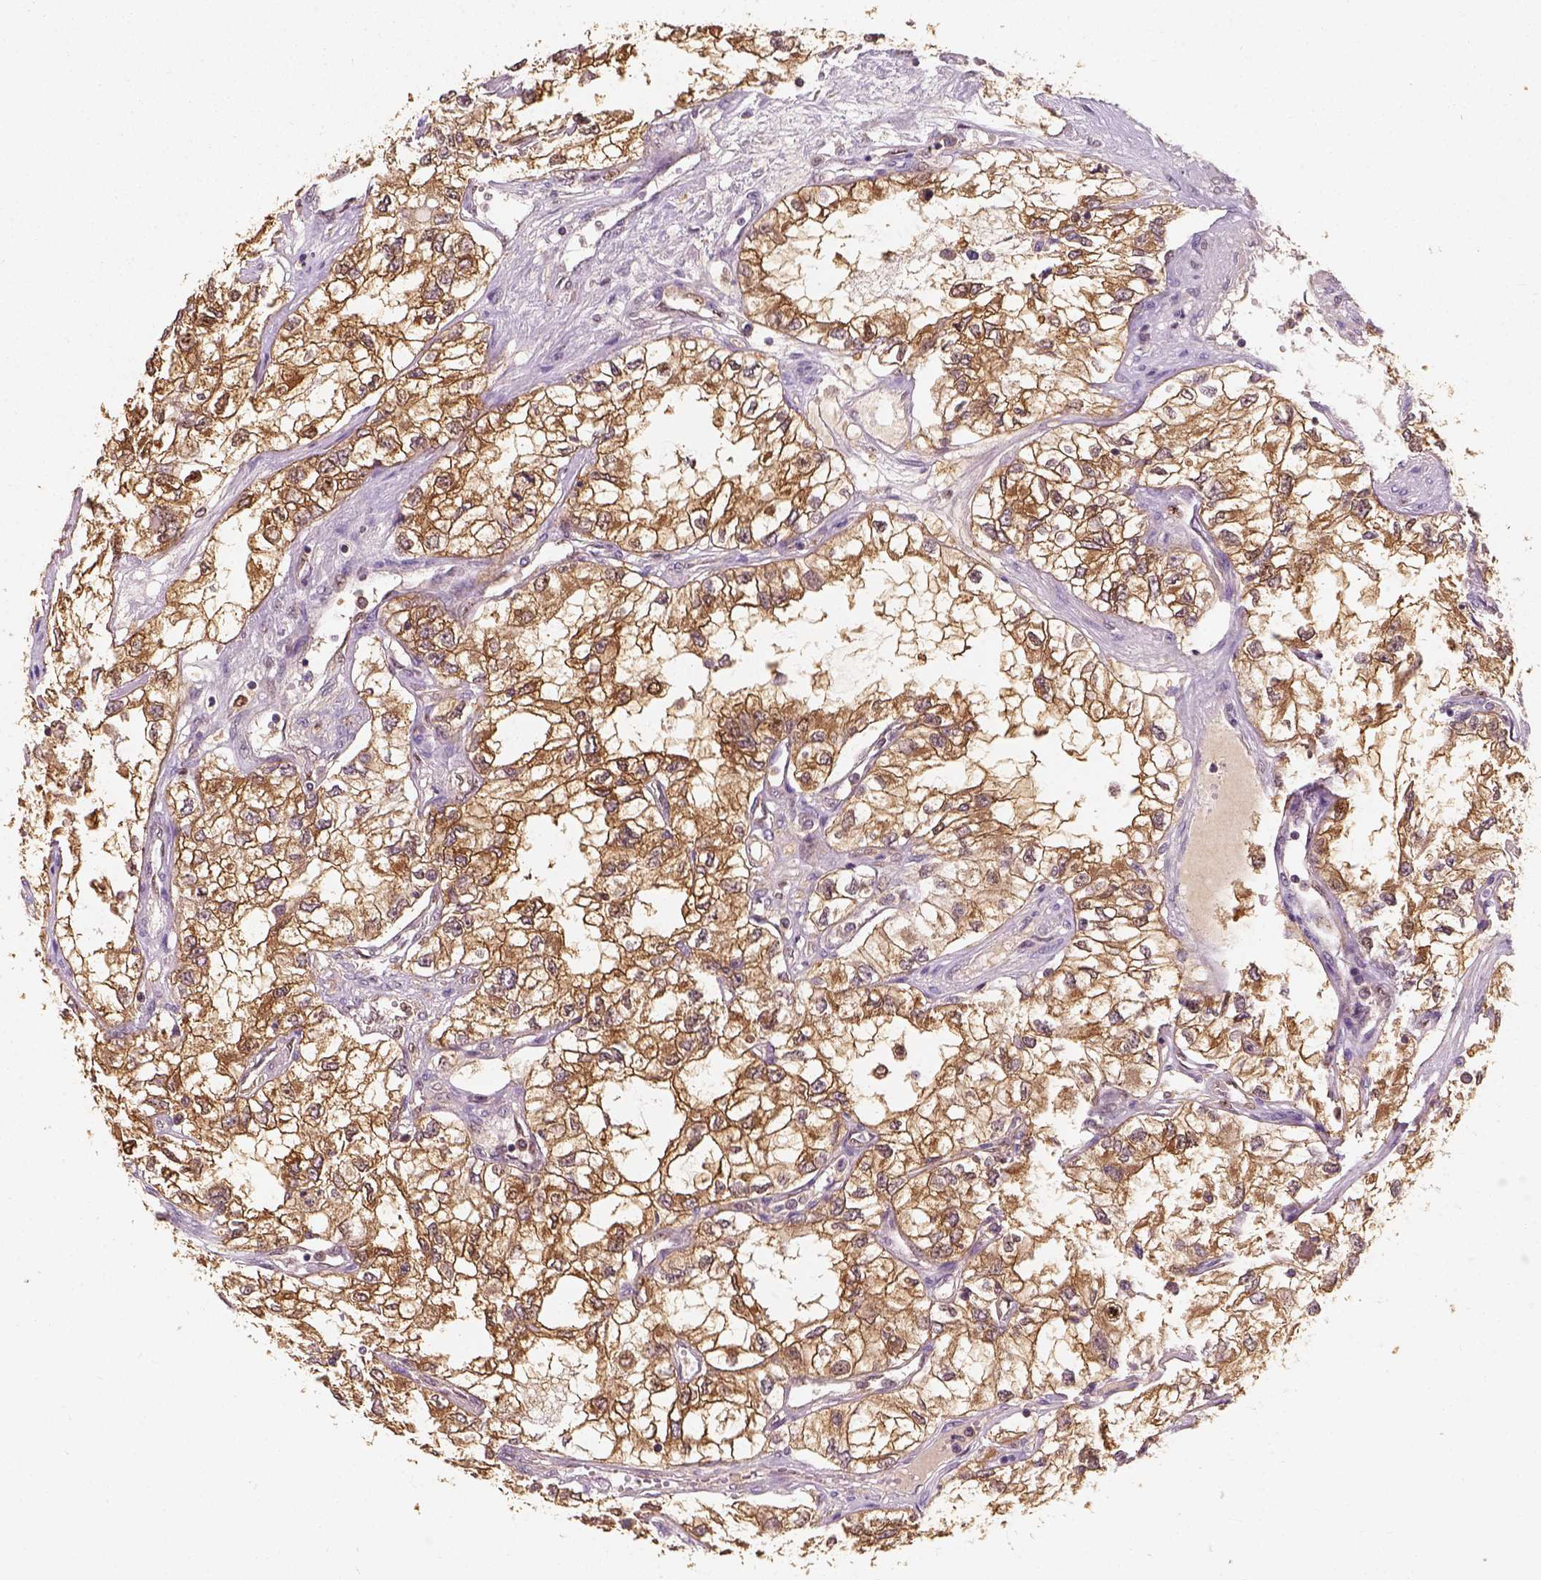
{"staining": {"intensity": "strong", "quantity": ">75%", "location": "cytoplasmic/membranous"}, "tissue": "renal cancer", "cell_type": "Tumor cells", "image_type": "cancer", "snomed": [{"axis": "morphology", "description": "Adenocarcinoma, NOS"}, {"axis": "topography", "description": "Kidney"}], "caption": "IHC micrograph of neoplastic tissue: renal cancer stained using IHC shows high levels of strong protein expression localized specifically in the cytoplasmic/membranous of tumor cells, appearing as a cytoplasmic/membranous brown color.", "gene": "SQSTM1", "patient": {"sex": "female", "age": 59}}